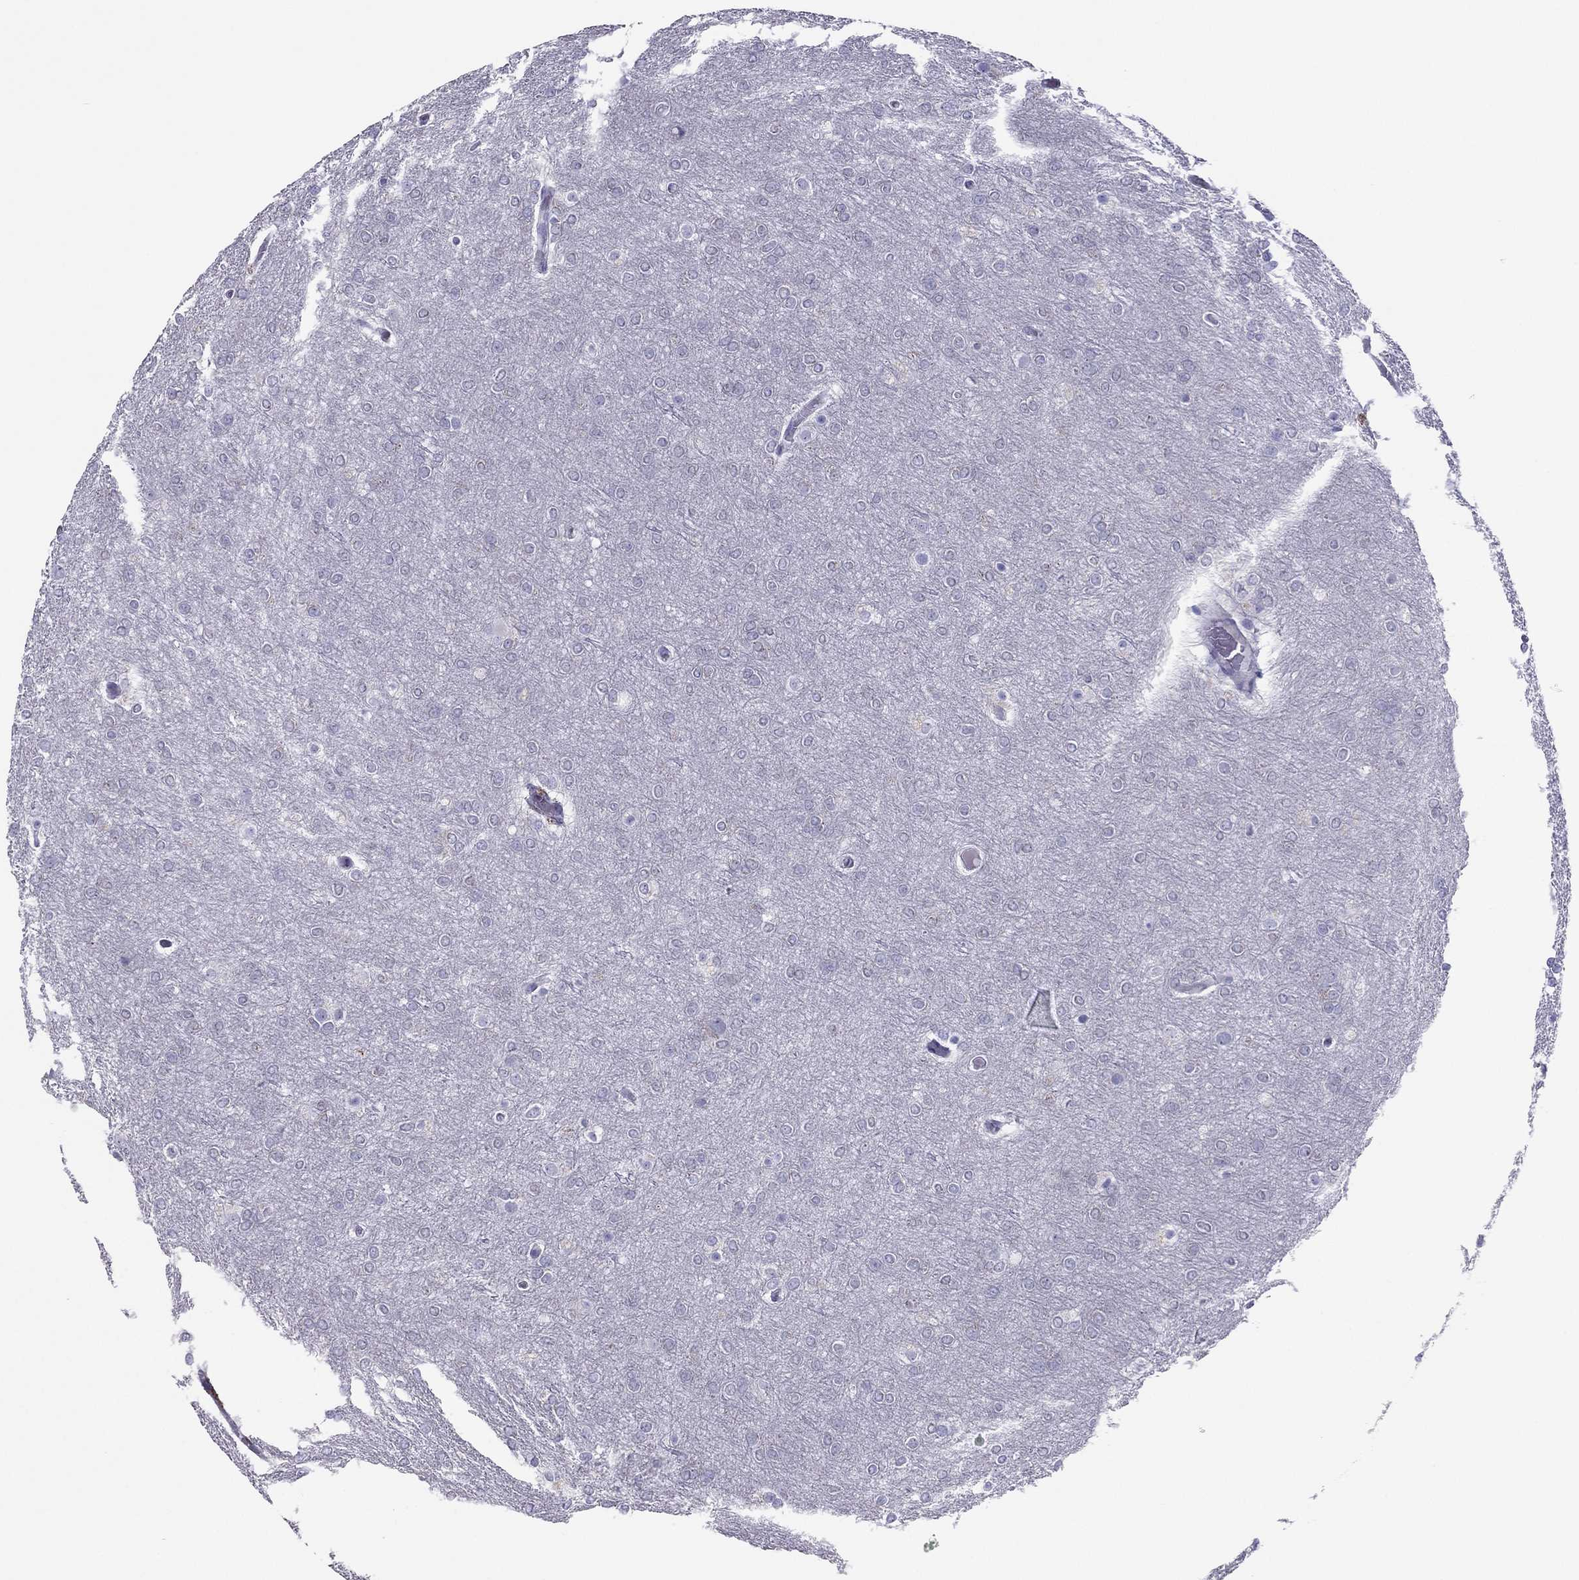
{"staining": {"intensity": "negative", "quantity": "none", "location": "none"}, "tissue": "glioma", "cell_type": "Tumor cells", "image_type": "cancer", "snomed": [{"axis": "morphology", "description": "Glioma, malignant, High grade"}, {"axis": "topography", "description": "Brain"}], "caption": "Photomicrograph shows no significant protein positivity in tumor cells of glioma.", "gene": "MAEL", "patient": {"sex": "female", "age": 61}}